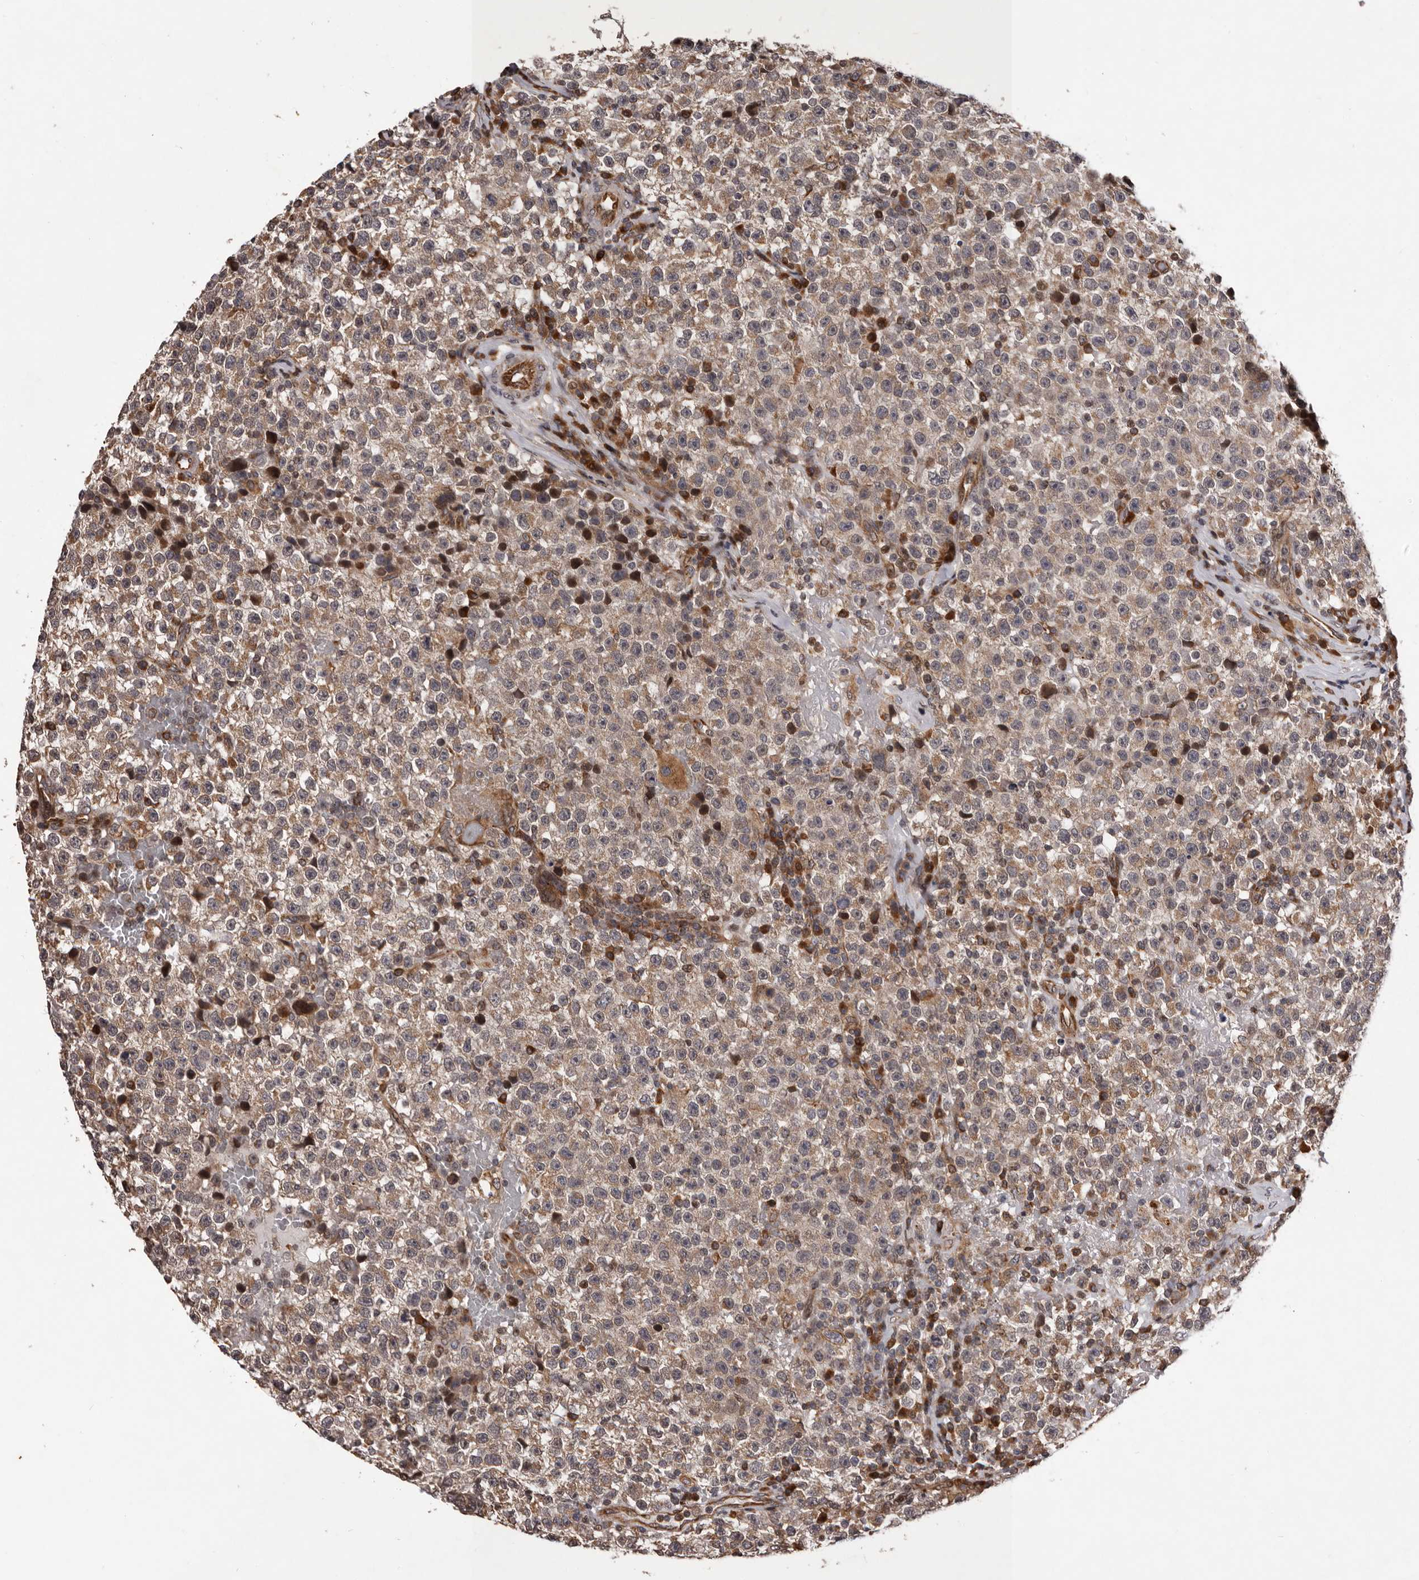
{"staining": {"intensity": "weak", "quantity": ">75%", "location": "cytoplasmic/membranous"}, "tissue": "testis cancer", "cell_type": "Tumor cells", "image_type": "cancer", "snomed": [{"axis": "morphology", "description": "Seminoma, NOS"}, {"axis": "topography", "description": "Testis"}], "caption": "Weak cytoplasmic/membranous protein staining is appreciated in approximately >75% of tumor cells in seminoma (testis). The staining was performed using DAB, with brown indicating positive protein expression. Nuclei are stained blue with hematoxylin.", "gene": "GADD45B", "patient": {"sex": "male", "age": 22}}